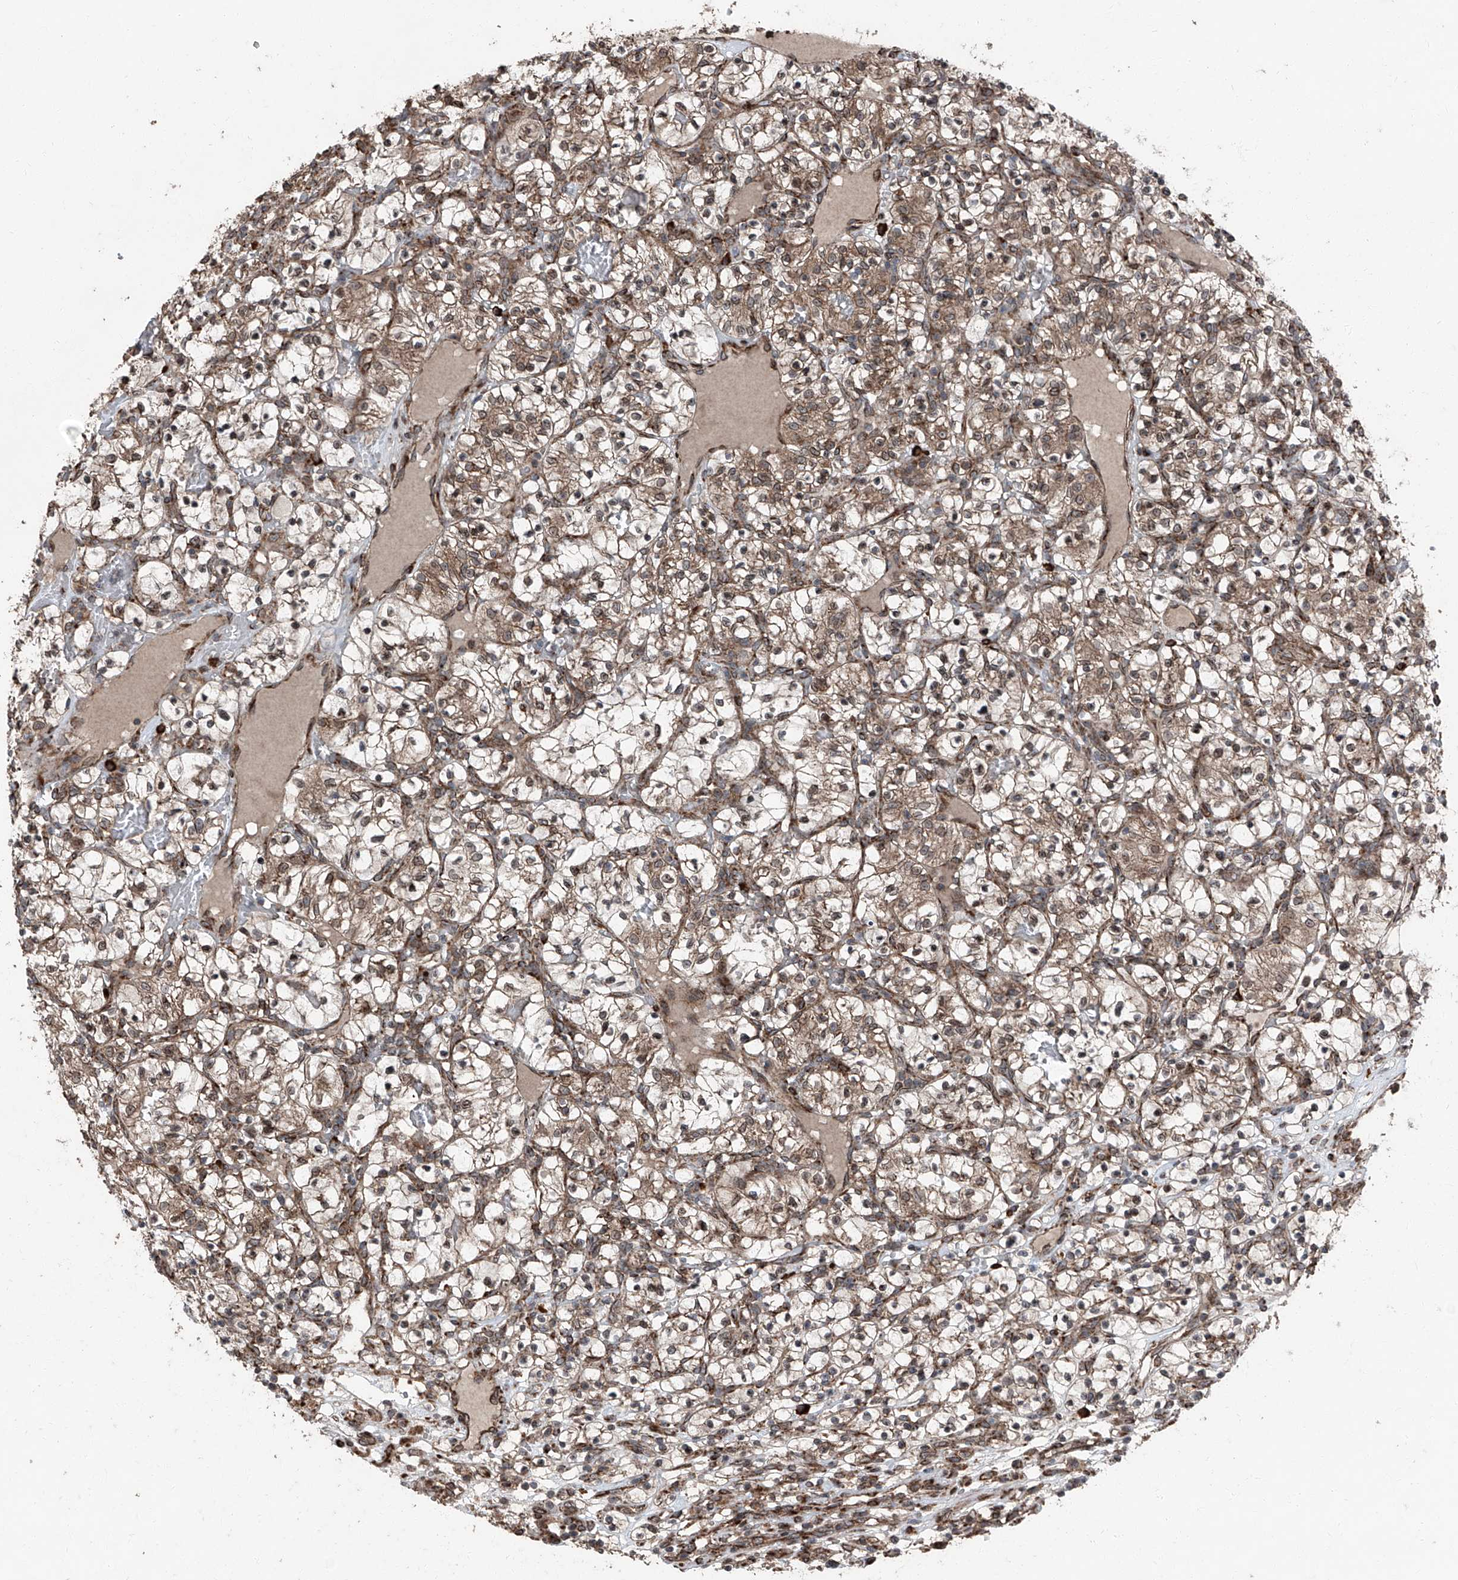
{"staining": {"intensity": "moderate", "quantity": ">75%", "location": "cytoplasmic/membranous"}, "tissue": "renal cancer", "cell_type": "Tumor cells", "image_type": "cancer", "snomed": [{"axis": "morphology", "description": "Adenocarcinoma, NOS"}, {"axis": "topography", "description": "Kidney"}], "caption": "Protein analysis of renal cancer tissue shows moderate cytoplasmic/membranous expression in approximately >75% of tumor cells.", "gene": "LIMK1", "patient": {"sex": "female", "age": 57}}